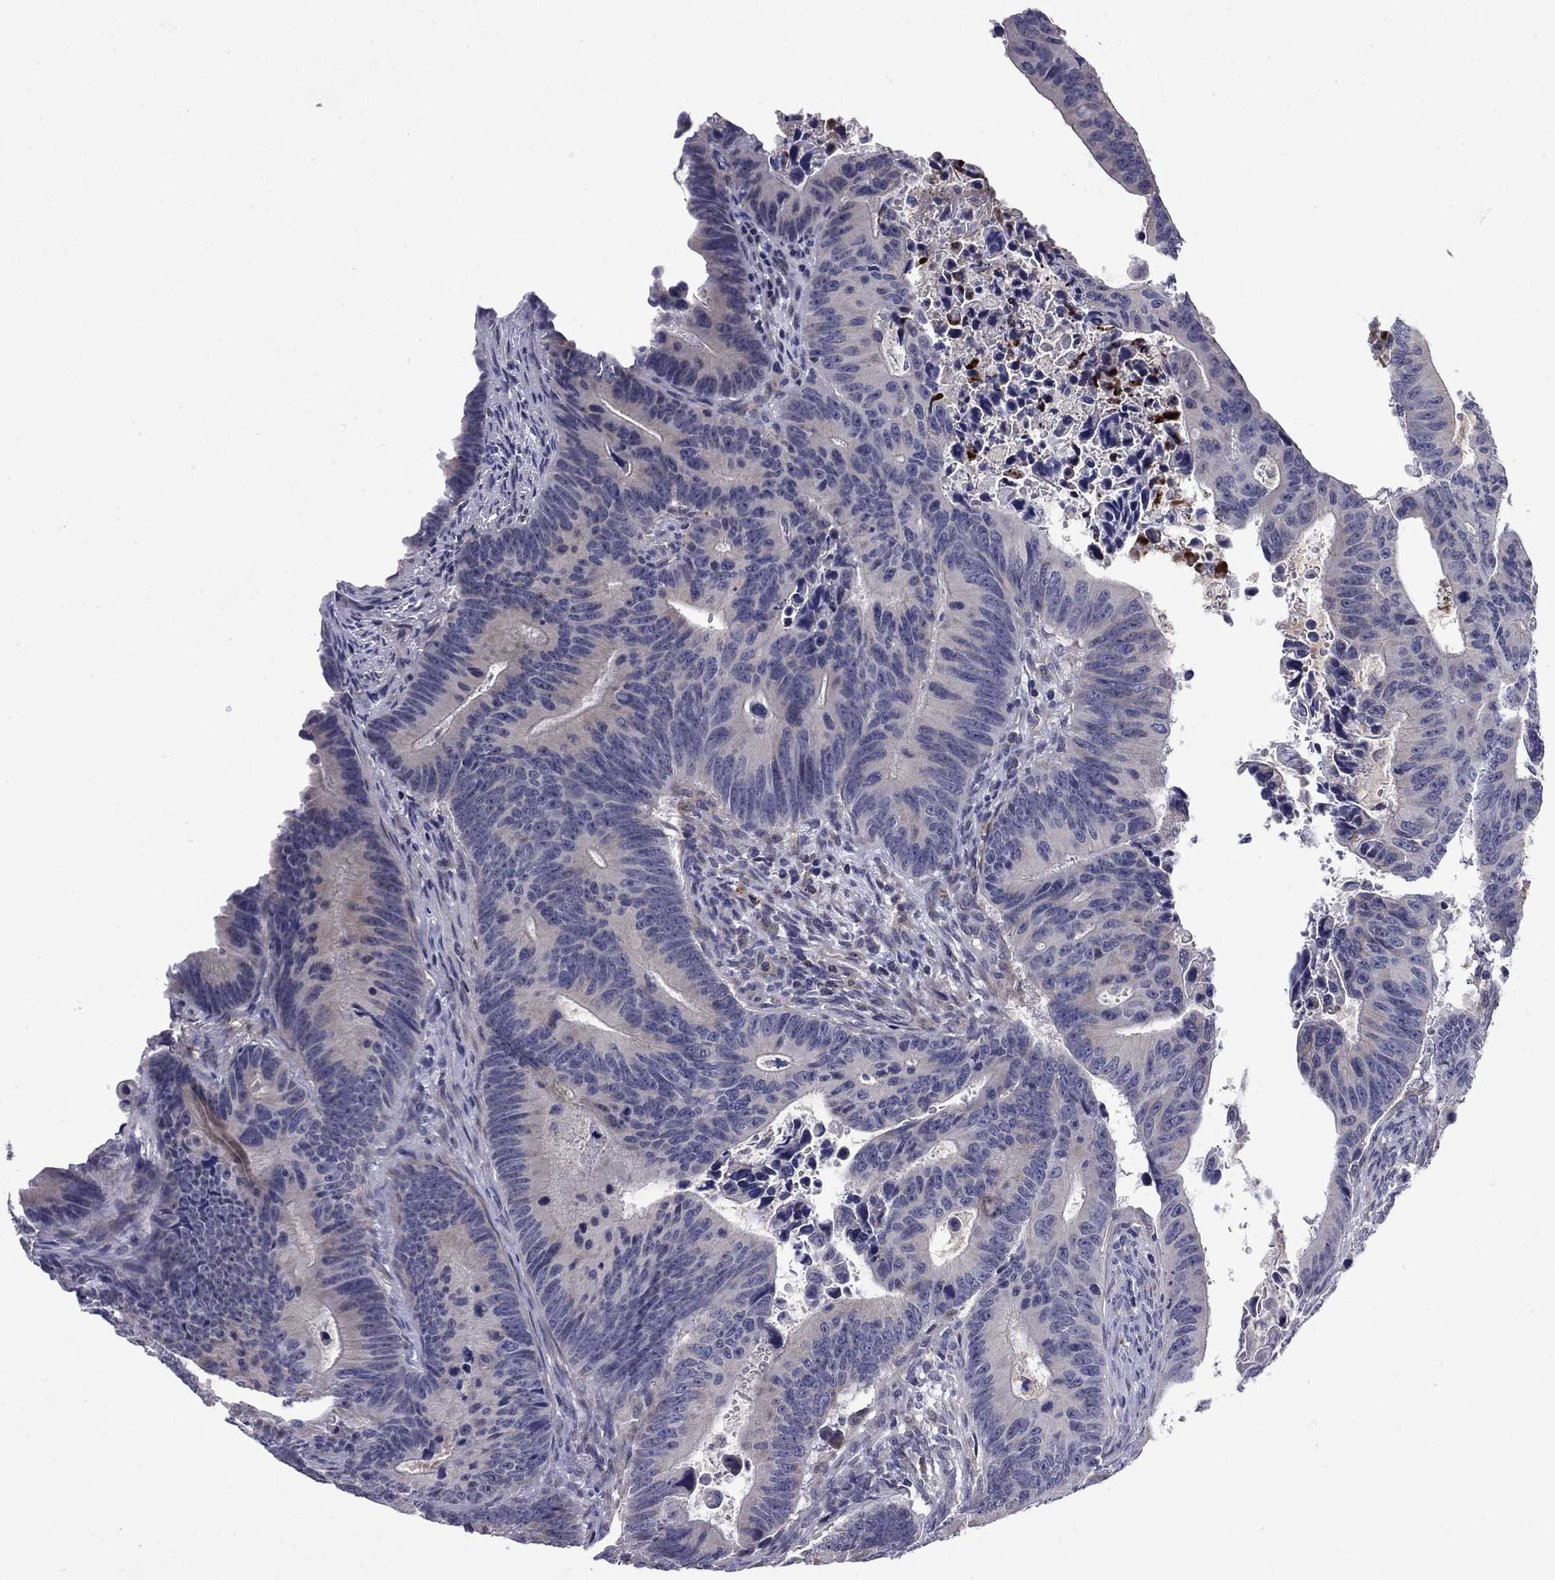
{"staining": {"intensity": "negative", "quantity": "none", "location": "none"}, "tissue": "colorectal cancer", "cell_type": "Tumor cells", "image_type": "cancer", "snomed": [{"axis": "morphology", "description": "Adenocarcinoma, NOS"}, {"axis": "topography", "description": "Colon"}], "caption": "Human colorectal adenocarcinoma stained for a protein using IHC exhibits no staining in tumor cells.", "gene": "DOP1B", "patient": {"sex": "female", "age": 87}}